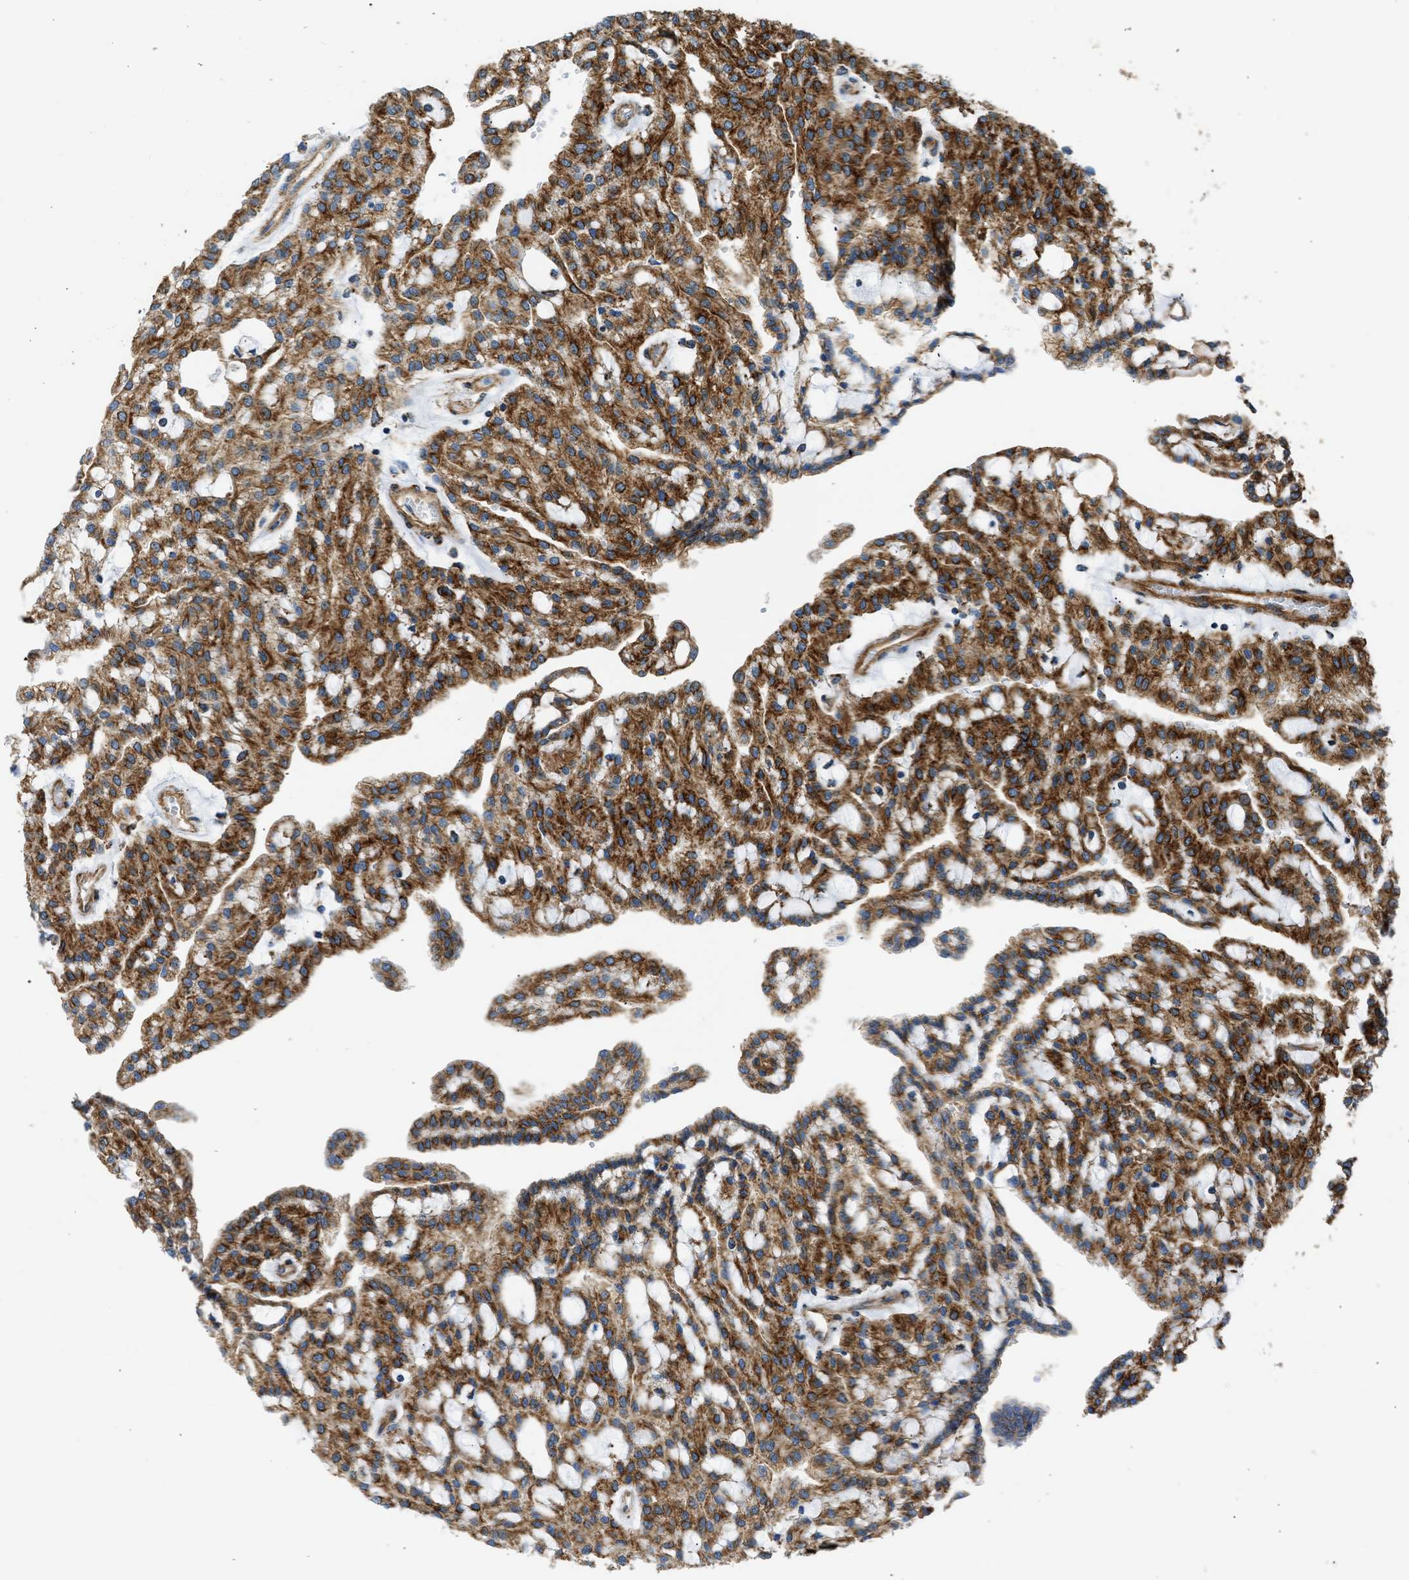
{"staining": {"intensity": "moderate", "quantity": ">75%", "location": "cytoplasmic/membranous"}, "tissue": "renal cancer", "cell_type": "Tumor cells", "image_type": "cancer", "snomed": [{"axis": "morphology", "description": "Adenocarcinoma, NOS"}, {"axis": "topography", "description": "Kidney"}], "caption": "This image demonstrates immunohistochemistry staining of human renal cancer (adenocarcinoma), with medium moderate cytoplasmic/membranous expression in approximately >75% of tumor cells.", "gene": "SEPTIN2", "patient": {"sex": "male", "age": 63}}